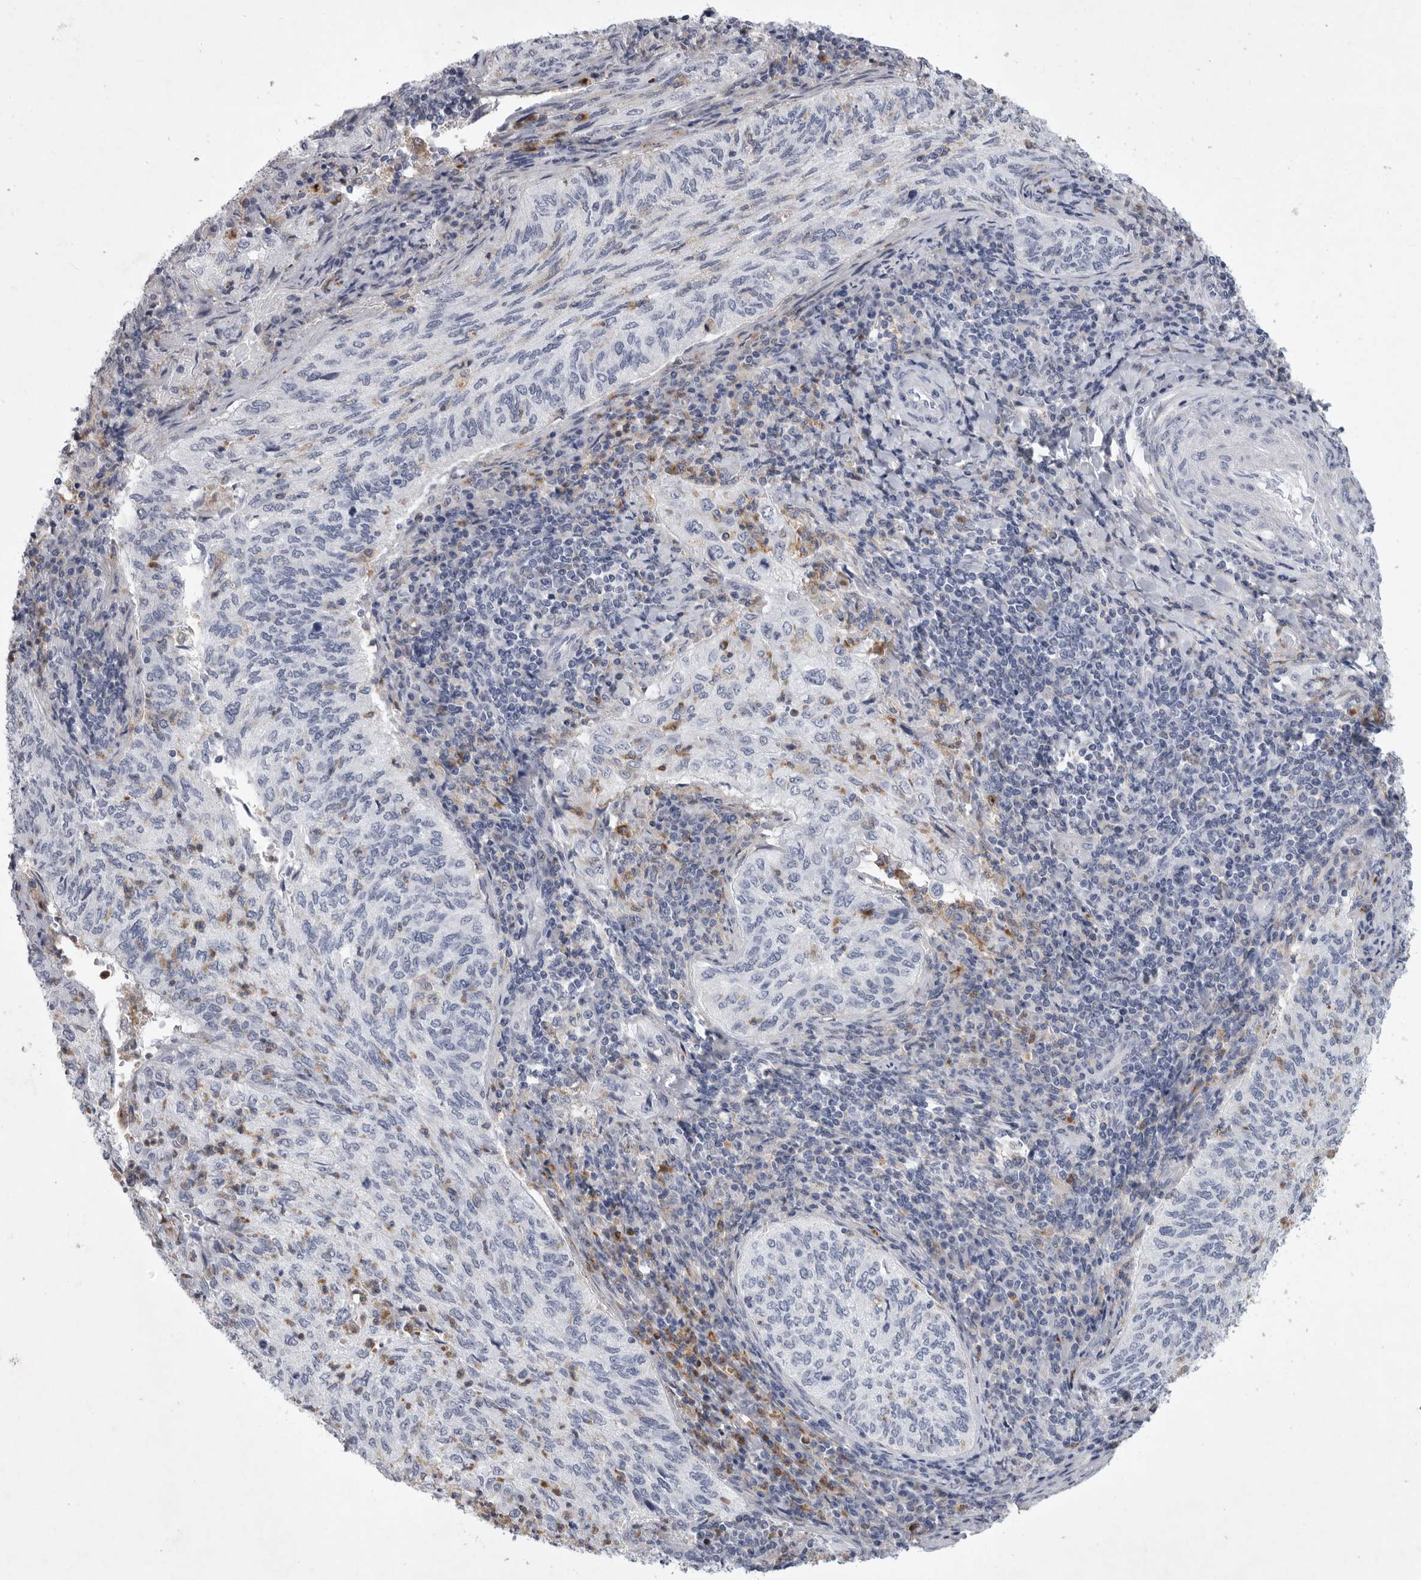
{"staining": {"intensity": "negative", "quantity": "none", "location": "none"}, "tissue": "cervical cancer", "cell_type": "Tumor cells", "image_type": "cancer", "snomed": [{"axis": "morphology", "description": "Squamous cell carcinoma, NOS"}, {"axis": "topography", "description": "Cervix"}], "caption": "A high-resolution micrograph shows IHC staining of cervical cancer (squamous cell carcinoma), which reveals no significant positivity in tumor cells.", "gene": "SIGLEC10", "patient": {"sex": "female", "age": 30}}